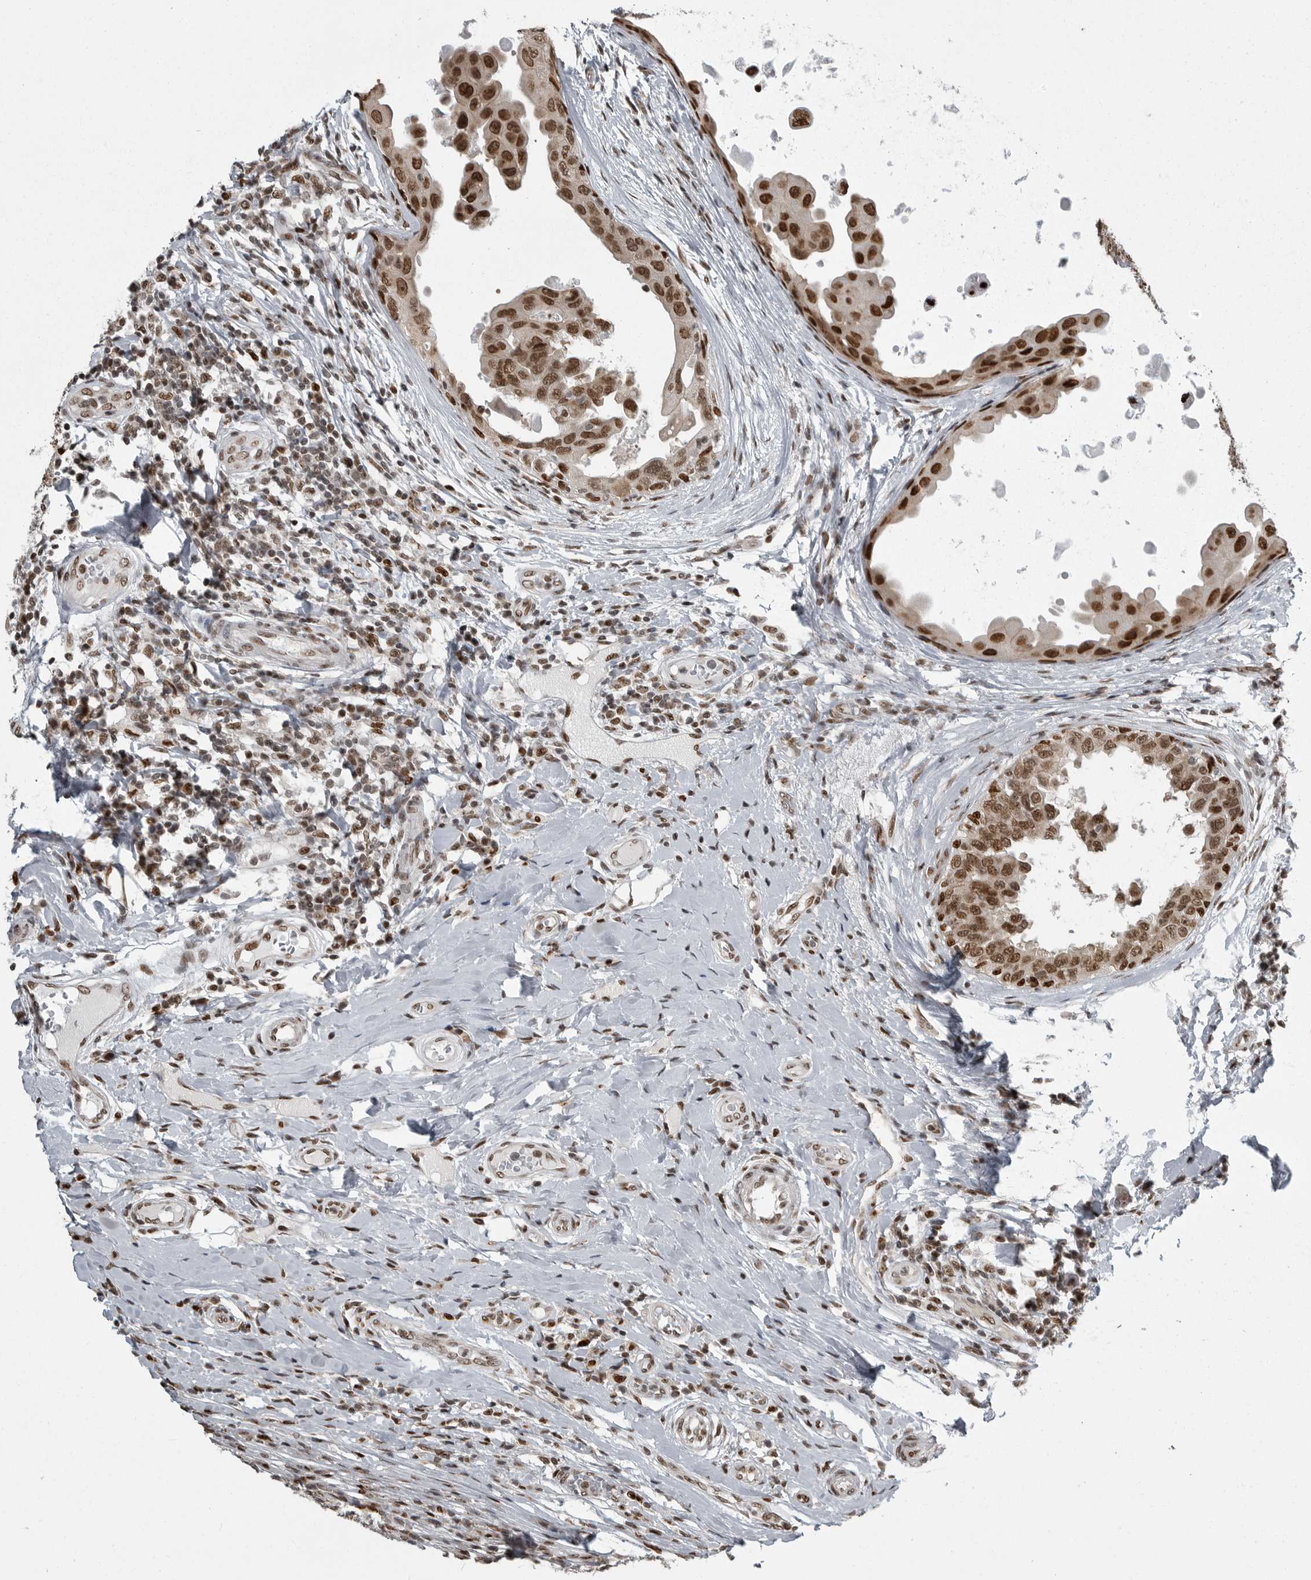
{"staining": {"intensity": "strong", "quantity": ">75%", "location": "nuclear"}, "tissue": "breast cancer", "cell_type": "Tumor cells", "image_type": "cancer", "snomed": [{"axis": "morphology", "description": "Duct carcinoma"}, {"axis": "topography", "description": "Breast"}], "caption": "Infiltrating ductal carcinoma (breast) tissue demonstrates strong nuclear expression in about >75% of tumor cells", "gene": "YAF2", "patient": {"sex": "female", "age": 27}}